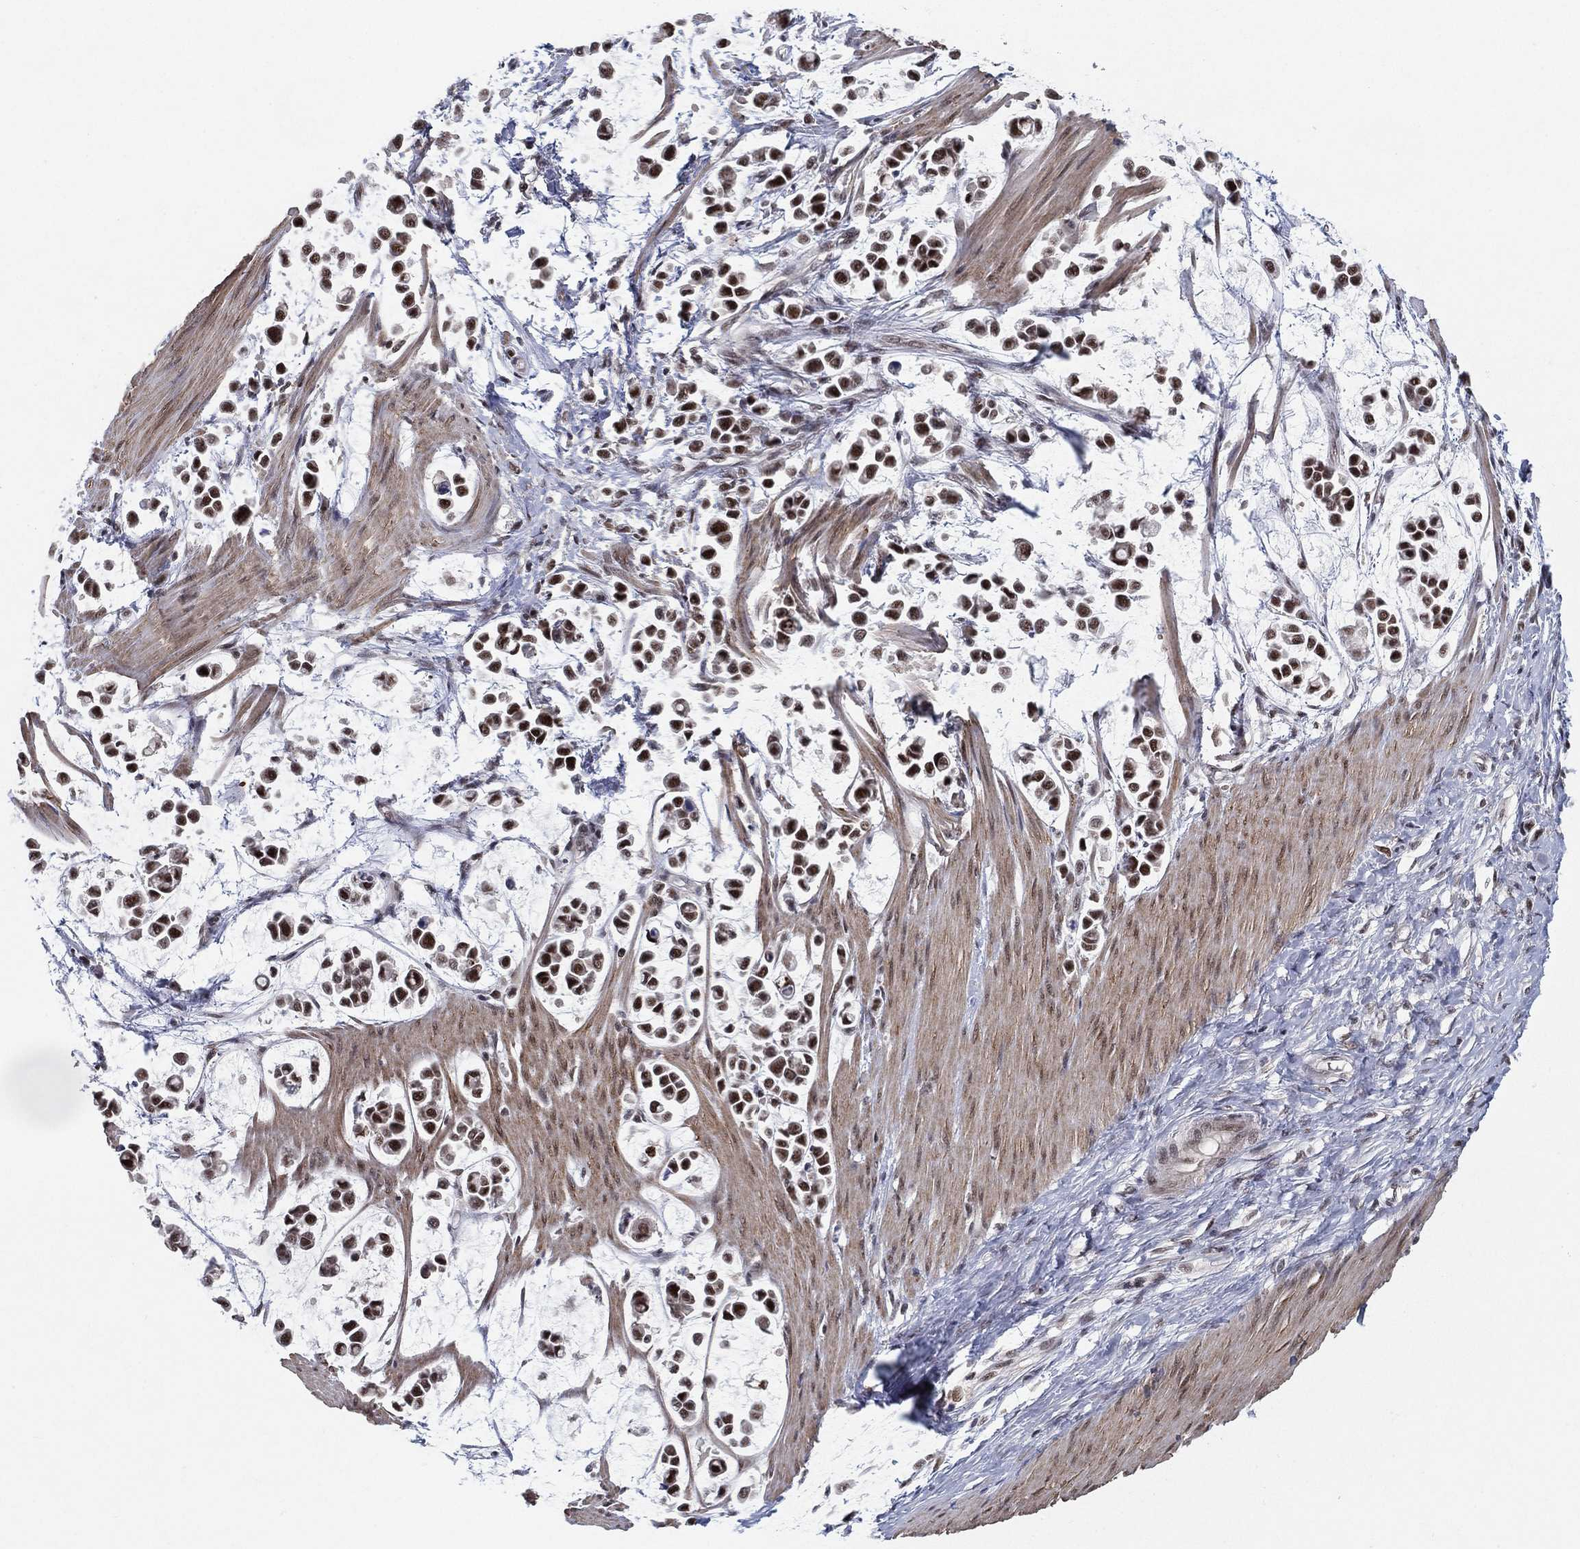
{"staining": {"intensity": "strong", "quantity": ">75%", "location": "nuclear"}, "tissue": "stomach cancer", "cell_type": "Tumor cells", "image_type": "cancer", "snomed": [{"axis": "morphology", "description": "Adenocarcinoma, NOS"}, {"axis": "topography", "description": "Stomach"}], "caption": "An image of human stomach adenocarcinoma stained for a protein displays strong nuclear brown staining in tumor cells. (DAB (3,3'-diaminobenzidine) = brown stain, brightfield microscopy at high magnification).", "gene": "DGCR8", "patient": {"sex": "male", "age": 82}}